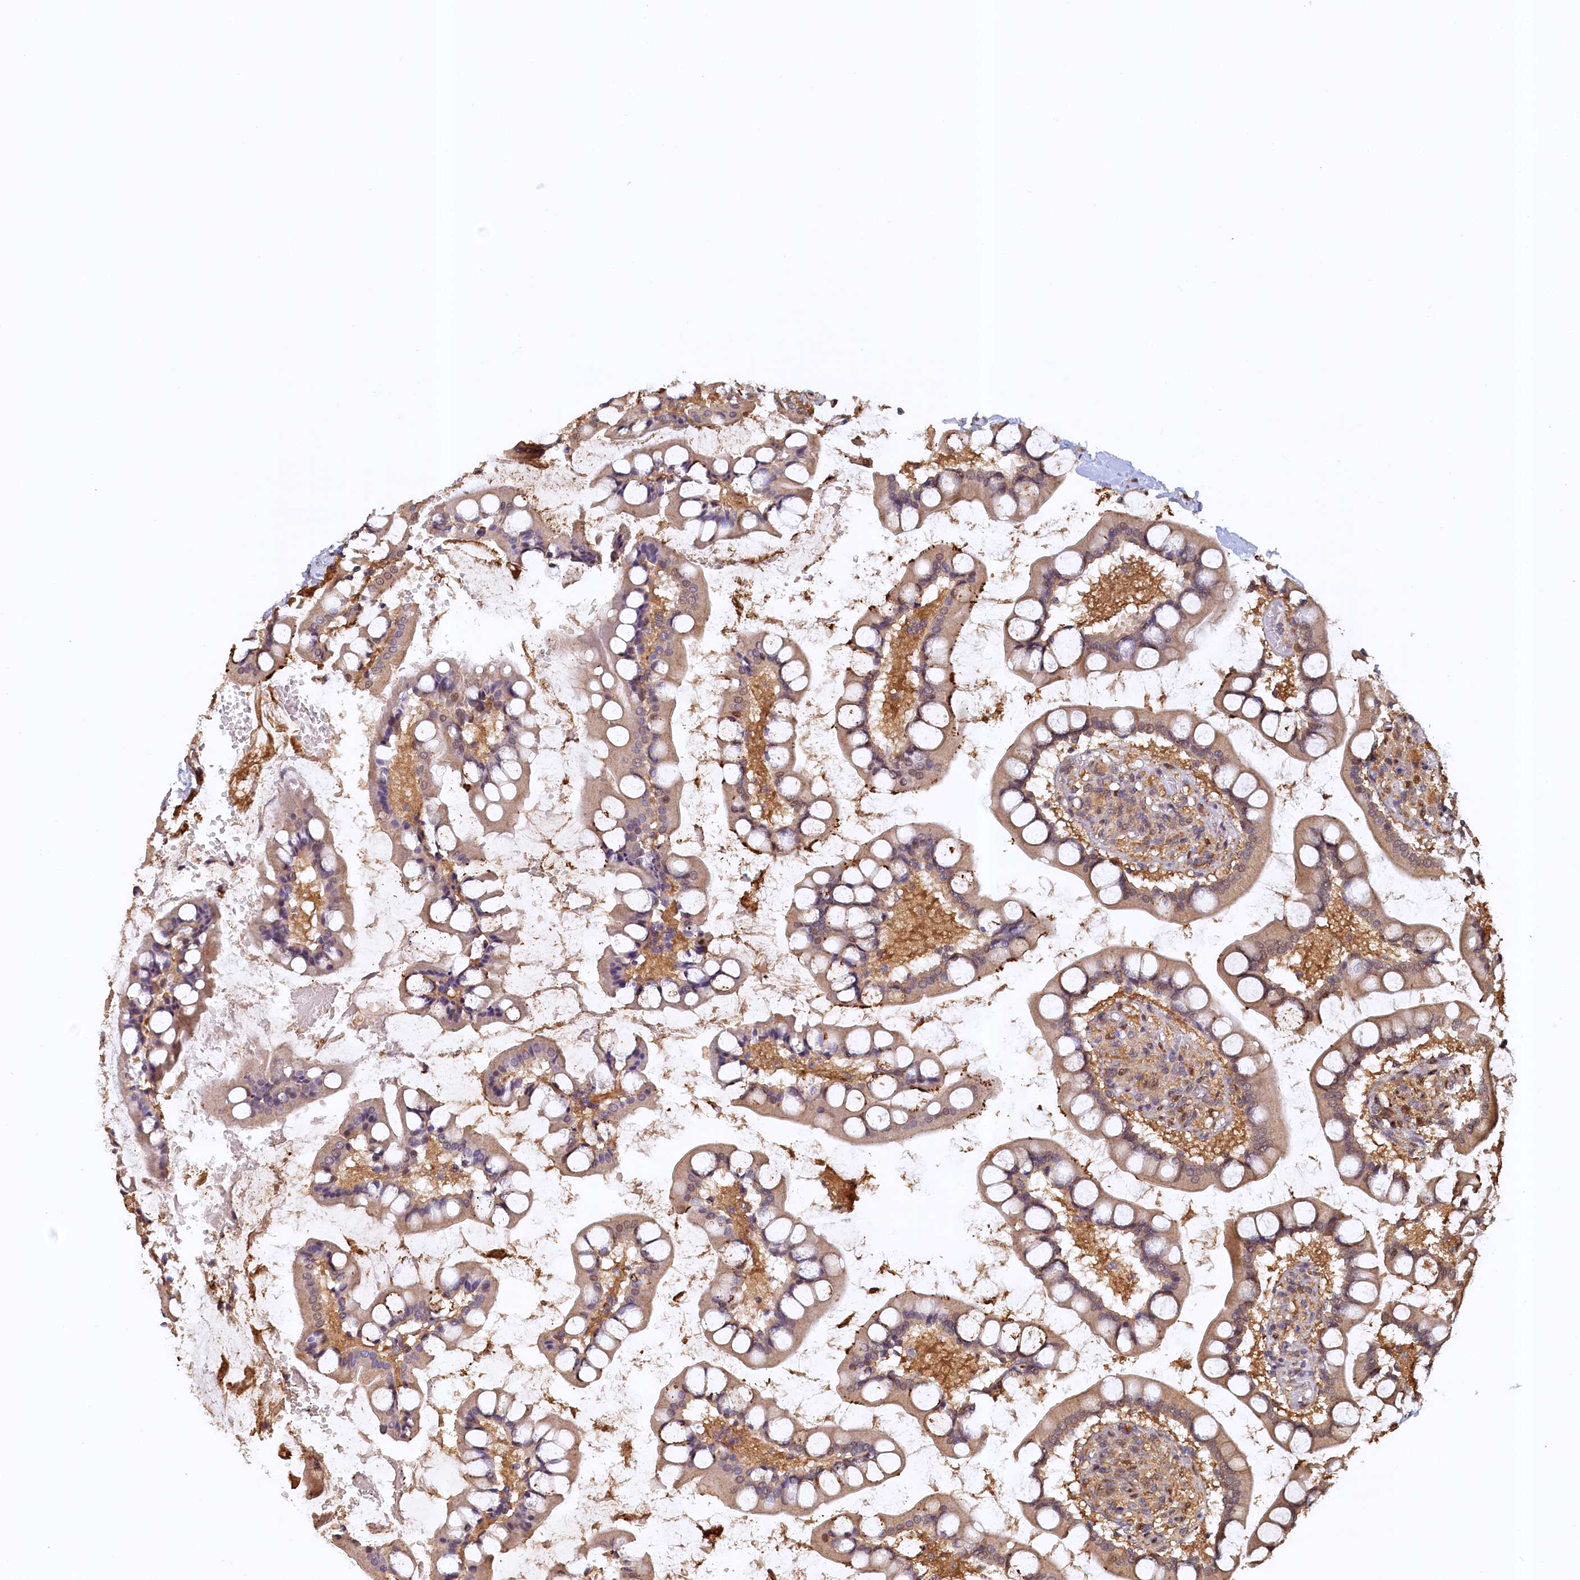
{"staining": {"intensity": "moderate", "quantity": ">75%", "location": "cytoplasmic/membranous,nuclear"}, "tissue": "small intestine", "cell_type": "Glandular cells", "image_type": "normal", "snomed": [{"axis": "morphology", "description": "Normal tissue, NOS"}, {"axis": "topography", "description": "Small intestine"}], "caption": "Moderate cytoplasmic/membranous,nuclear staining for a protein is seen in approximately >75% of glandular cells of normal small intestine using IHC.", "gene": "UBL7", "patient": {"sex": "male", "age": 52}}